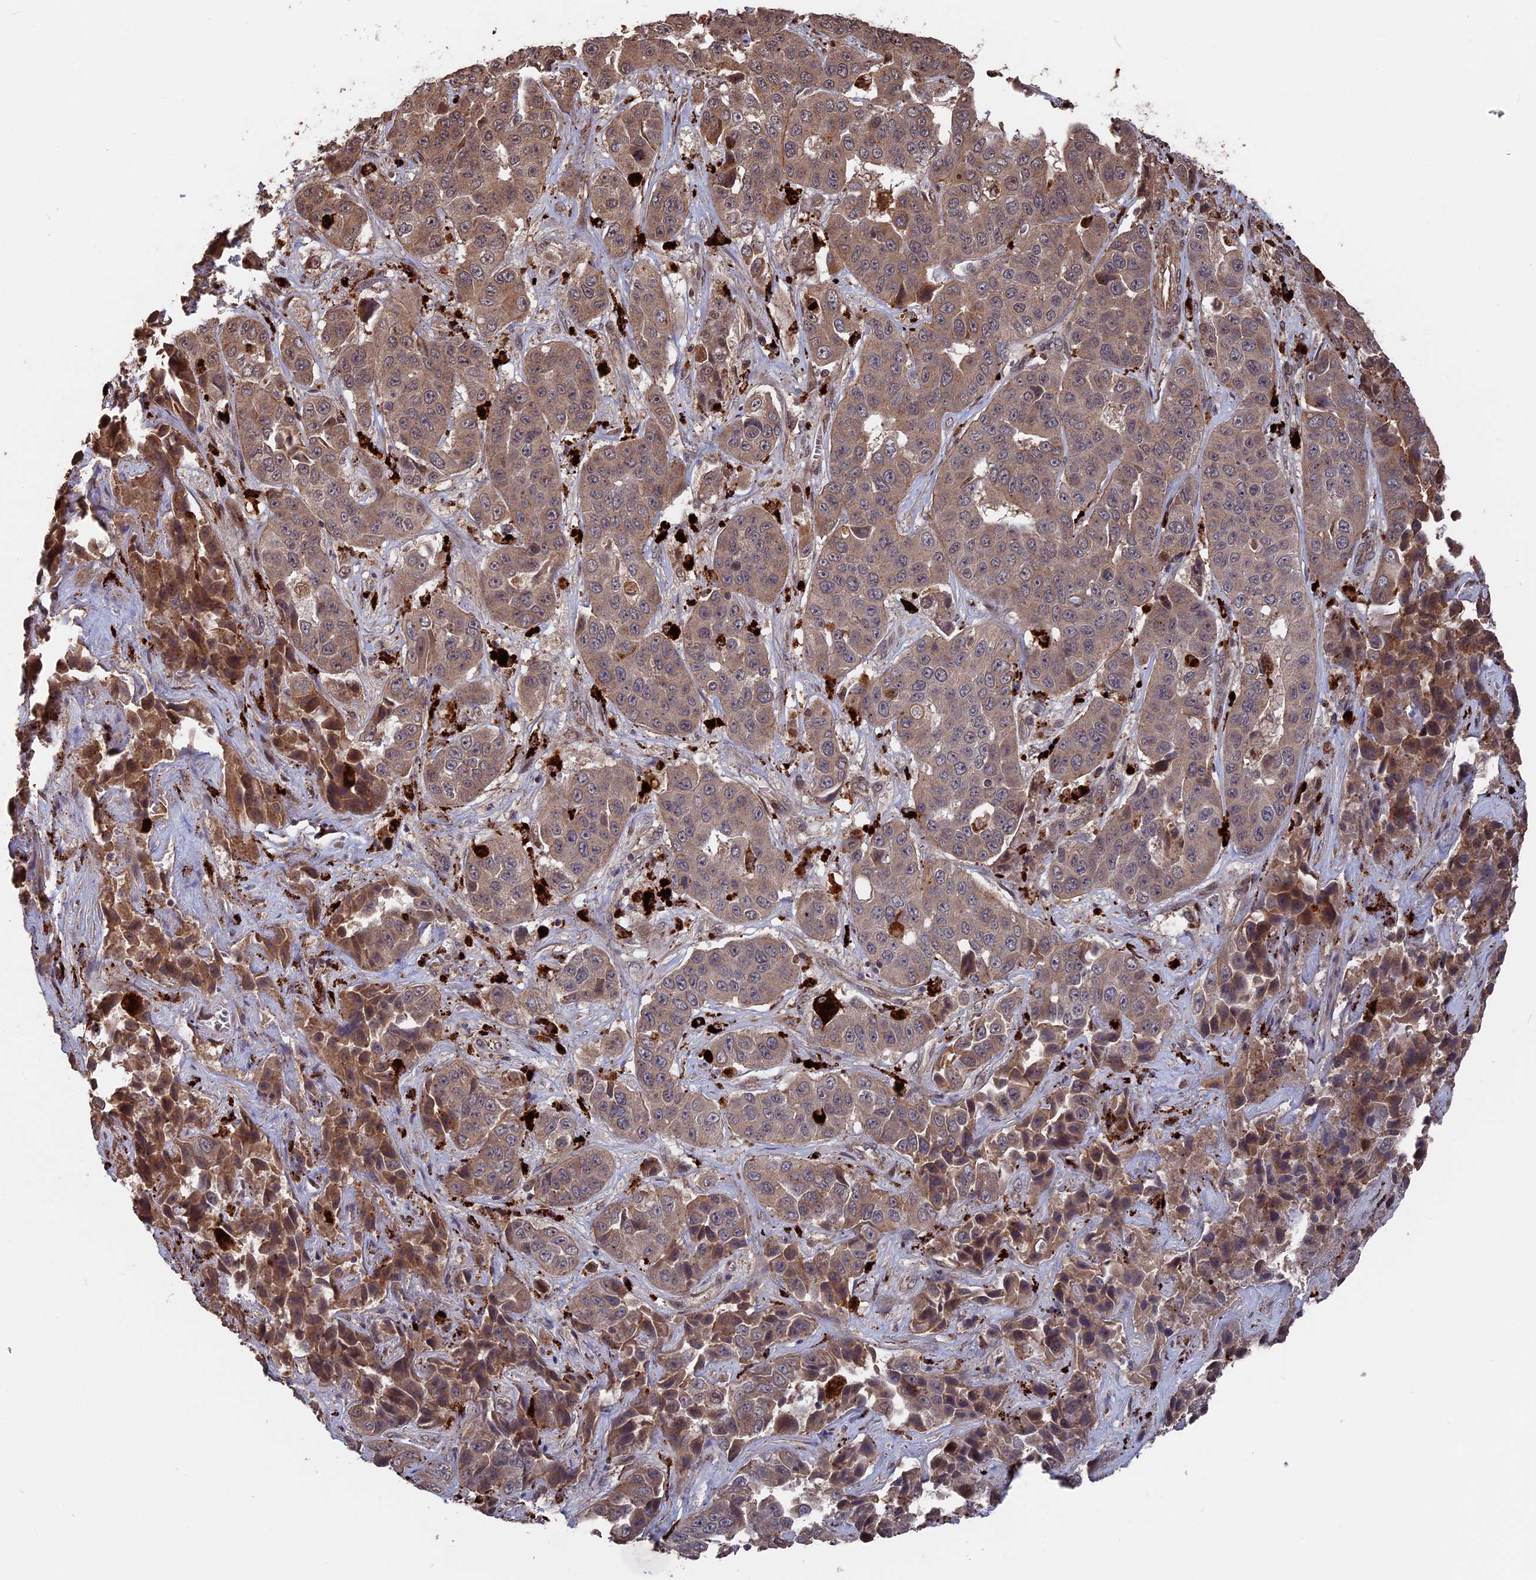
{"staining": {"intensity": "moderate", "quantity": "<25%", "location": "cytoplasmic/membranous"}, "tissue": "liver cancer", "cell_type": "Tumor cells", "image_type": "cancer", "snomed": [{"axis": "morphology", "description": "Cholangiocarcinoma"}, {"axis": "topography", "description": "Liver"}], "caption": "Protein analysis of liver cholangiocarcinoma tissue shows moderate cytoplasmic/membranous positivity in about <25% of tumor cells.", "gene": "TELO2", "patient": {"sex": "female", "age": 52}}